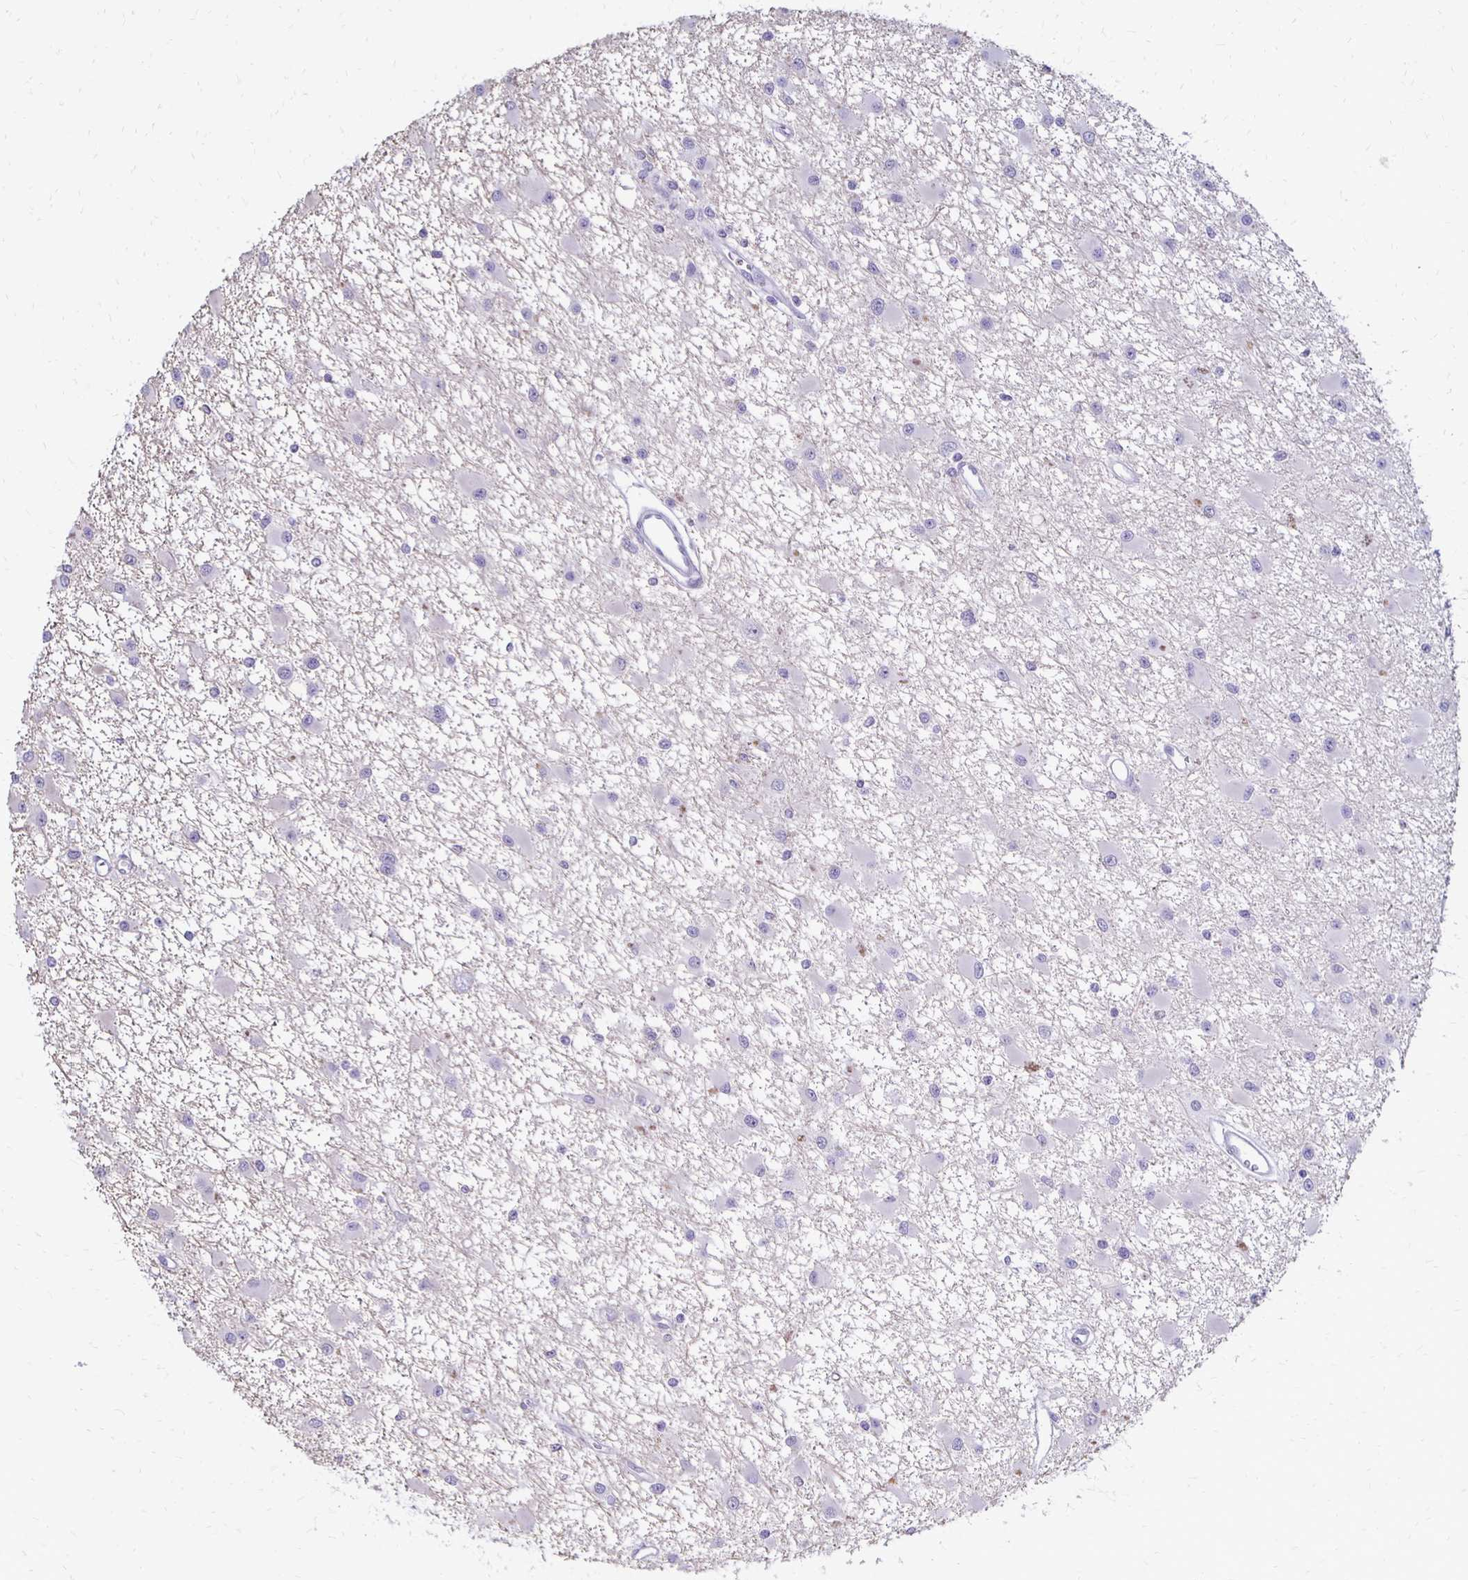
{"staining": {"intensity": "negative", "quantity": "none", "location": "none"}, "tissue": "glioma", "cell_type": "Tumor cells", "image_type": "cancer", "snomed": [{"axis": "morphology", "description": "Glioma, malignant, High grade"}, {"axis": "topography", "description": "Brain"}], "caption": "DAB (3,3'-diaminobenzidine) immunohistochemical staining of glioma exhibits no significant staining in tumor cells.", "gene": "RYR1", "patient": {"sex": "male", "age": 54}}